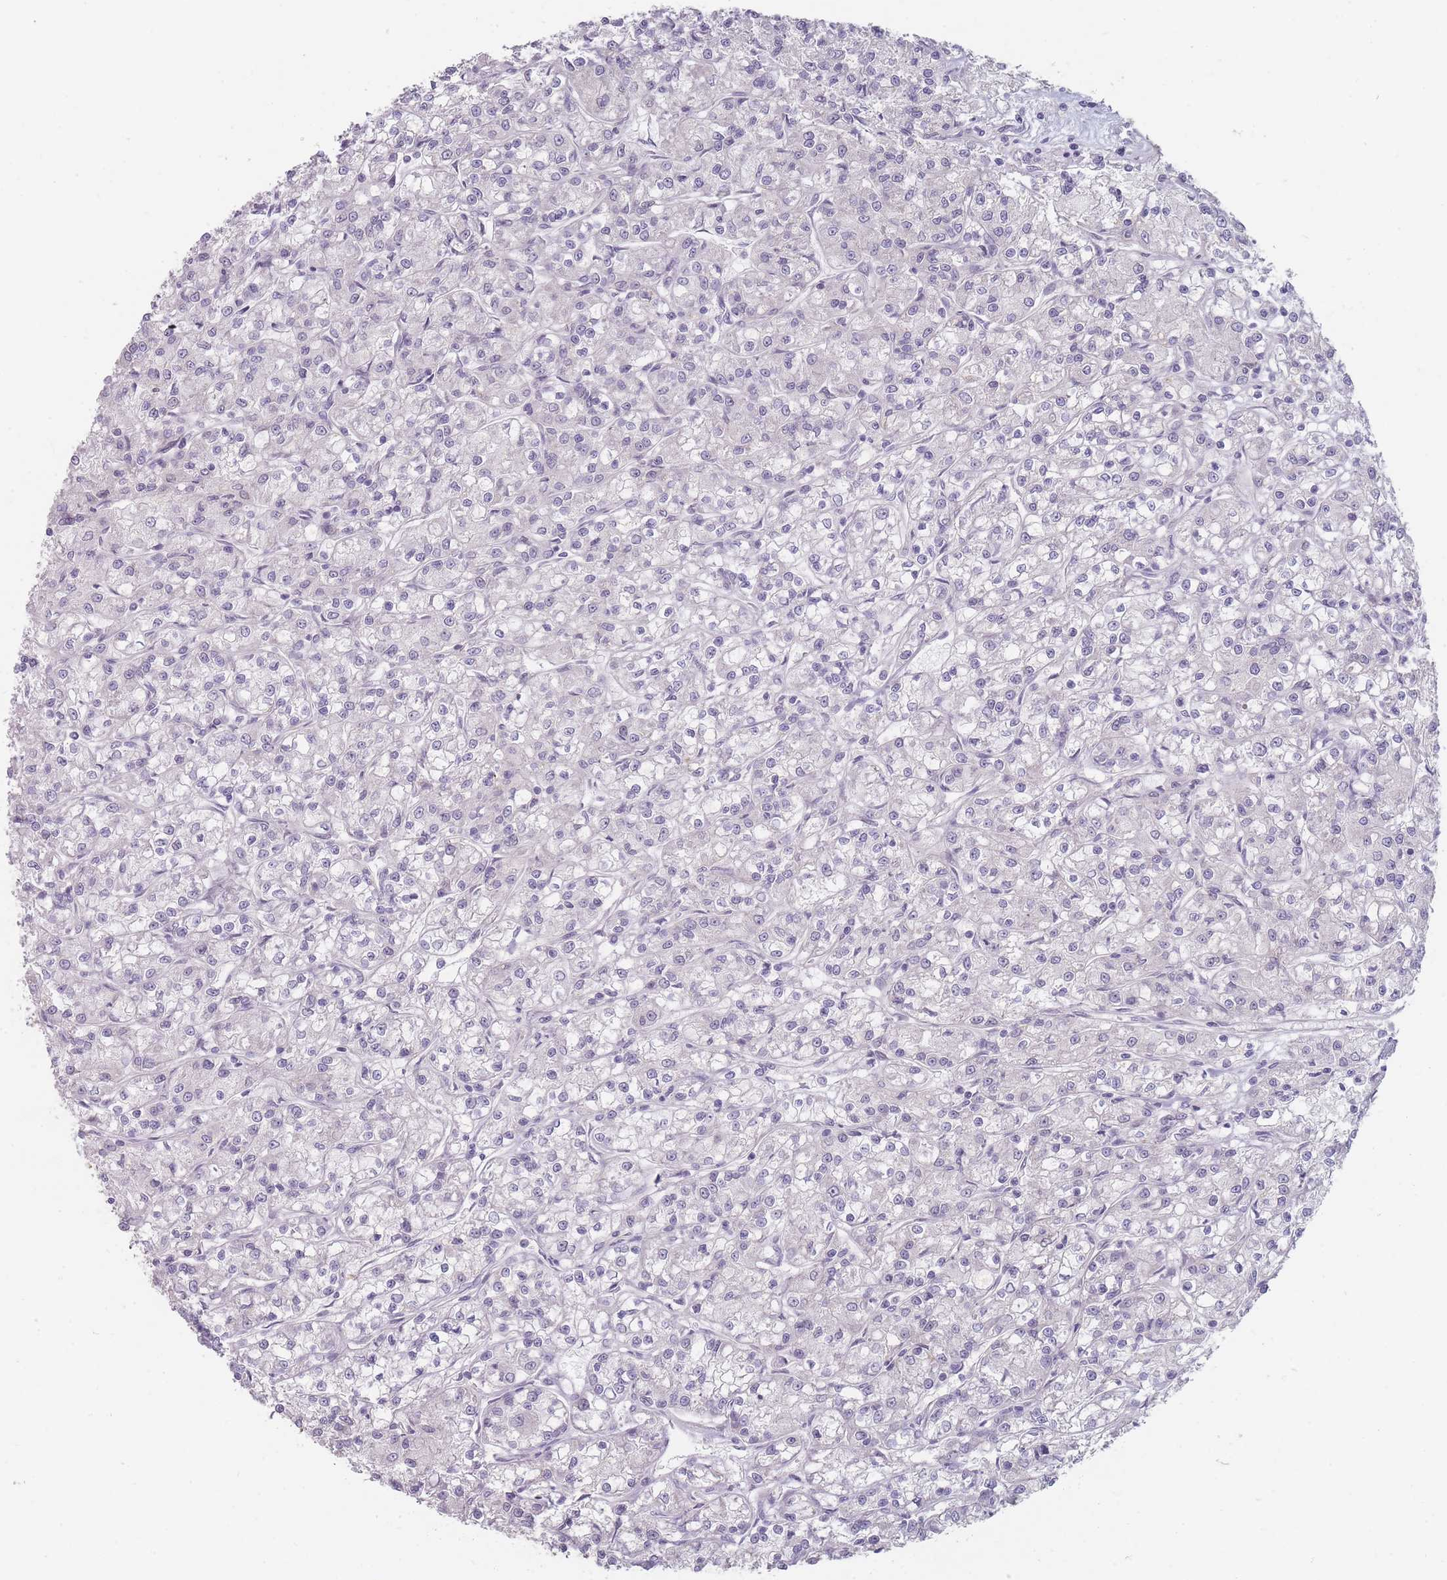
{"staining": {"intensity": "negative", "quantity": "none", "location": "none"}, "tissue": "renal cancer", "cell_type": "Tumor cells", "image_type": "cancer", "snomed": [{"axis": "morphology", "description": "Adenocarcinoma, NOS"}, {"axis": "topography", "description": "Kidney"}], "caption": "This image is of adenocarcinoma (renal) stained with IHC to label a protein in brown with the nuclei are counter-stained blue. There is no staining in tumor cells.", "gene": "PCDH12", "patient": {"sex": "female", "age": 59}}